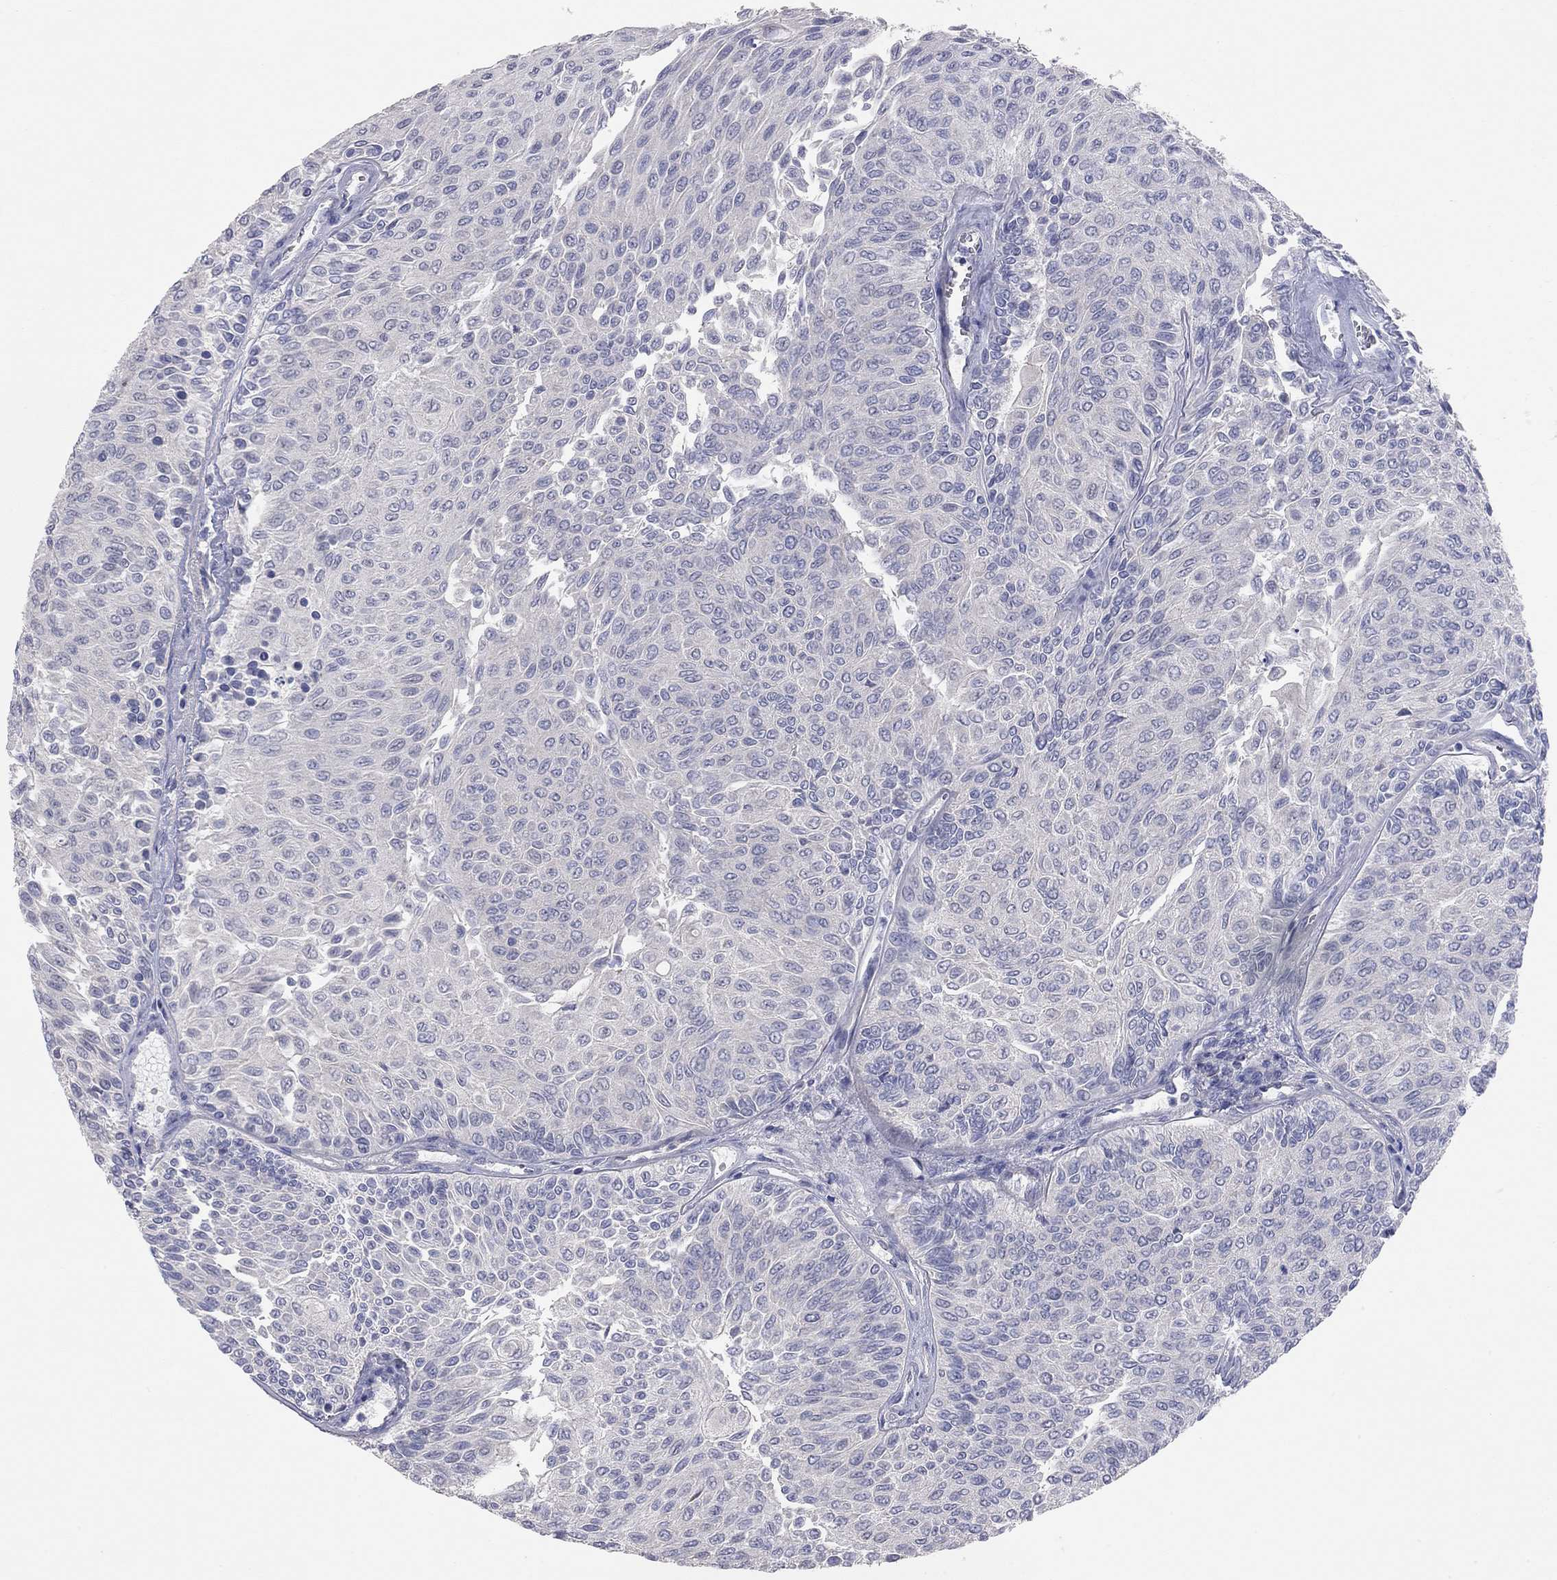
{"staining": {"intensity": "negative", "quantity": "none", "location": "none"}, "tissue": "urothelial cancer", "cell_type": "Tumor cells", "image_type": "cancer", "snomed": [{"axis": "morphology", "description": "Urothelial carcinoma, Low grade"}, {"axis": "topography", "description": "Ureter, NOS"}, {"axis": "topography", "description": "Urinary bladder"}], "caption": "This is an immunohistochemistry micrograph of urothelial carcinoma (low-grade). There is no staining in tumor cells.", "gene": "KCNB1", "patient": {"sex": "male", "age": 78}}